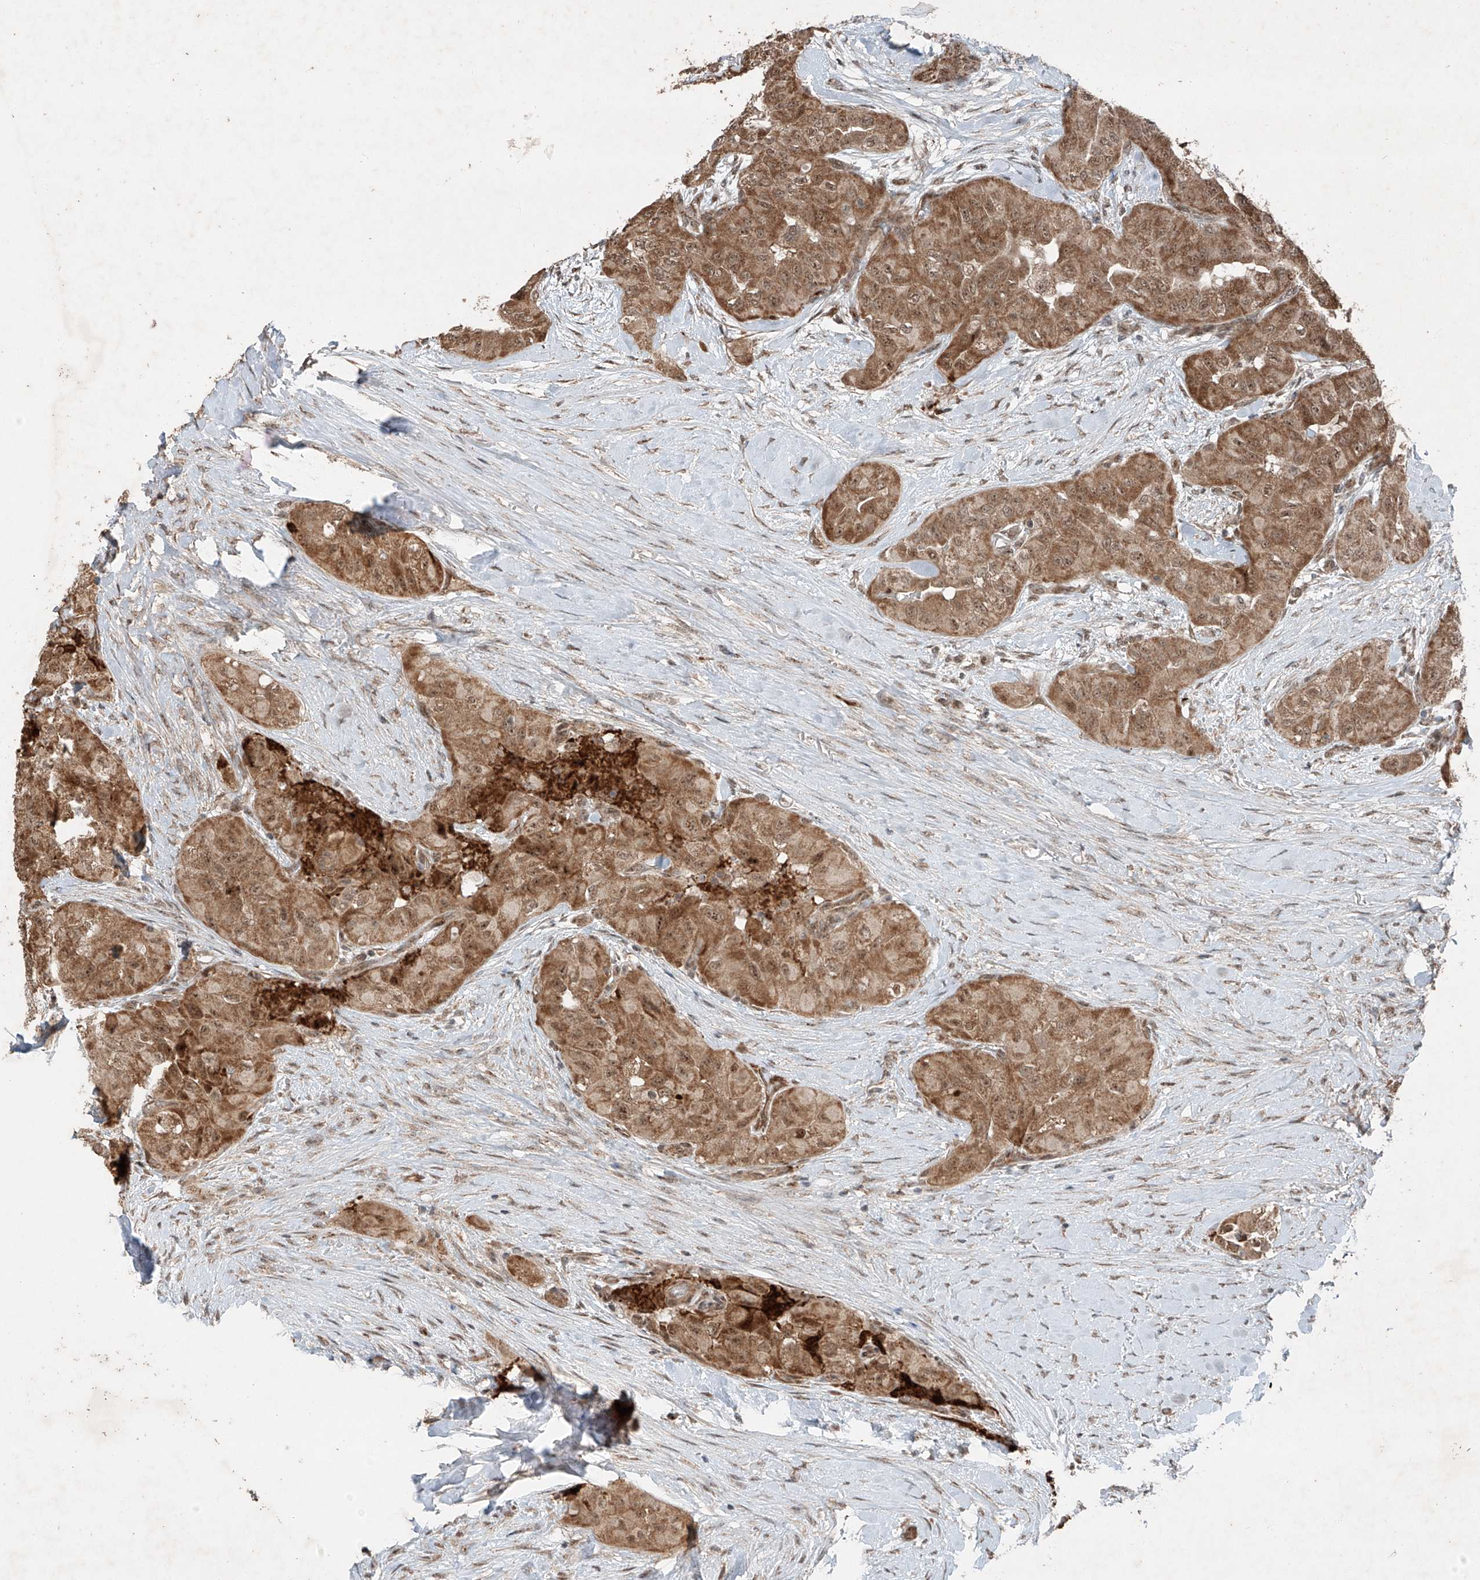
{"staining": {"intensity": "moderate", "quantity": ">75%", "location": "cytoplasmic/membranous,nuclear"}, "tissue": "thyroid cancer", "cell_type": "Tumor cells", "image_type": "cancer", "snomed": [{"axis": "morphology", "description": "Papillary adenocarcinoma, NOS"}, {"axis": "topography", "description": "Thyroid gland"}], "caption": "Approximately >75% of tumor cells in thyroid cancer (papillary adenocarcinoma) display moderate cytoplasmic/membranous and nuclear protein expression as visualized by brown immunohistochemical staining.", "gene": "ZNF620", "patient": {"sex": "female", "age": 59}}